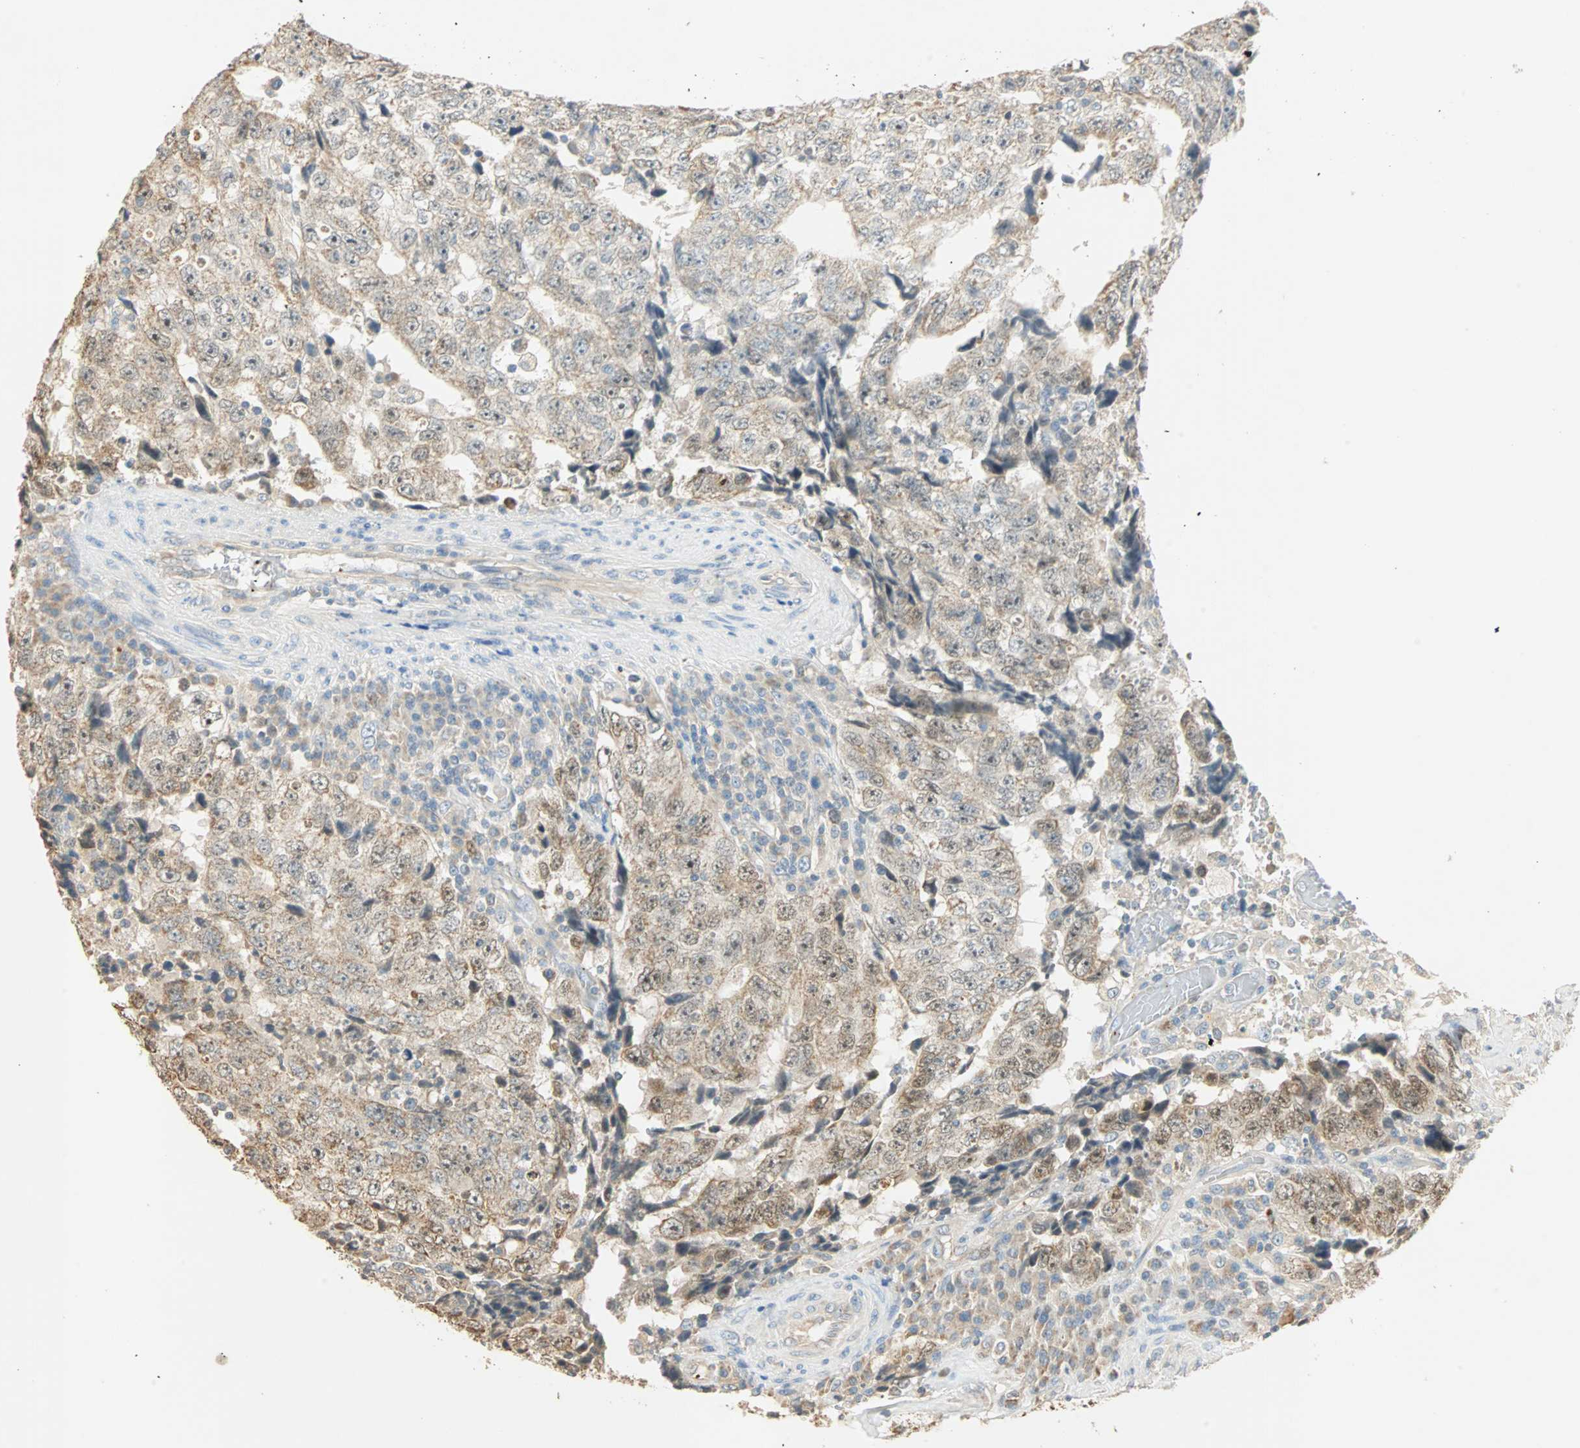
{"staining": {"intensity": "weak", "quantity": "25%-75%", "location": "cytoplasmic/membranous"}, "tissue": "testis cancer", "cell_type": "Tumor cells", "image_type": "cancer", "snomed": [{"axis": "morphology", "description": "Necrosis, NOS"}, {"axis": "morphology", "description": "Carcinoma, Embryonal, NOS"}, {"axis": "topography", "description": "Testis"}], "caption": "Embryonal carcinoma (testis) was stained to show a protein in brown. There is low levels of weak cytoplasmic/membranous staining in about 25%-75% of tumor cells. (Stains: DAB (3,3'-diaminobenzidine) in brown, nuclei in blue, Microscopy: brightfield microscopy at high magnification).", "gene": "RAD18", "patient": {"sex": "male", "age": 19}}